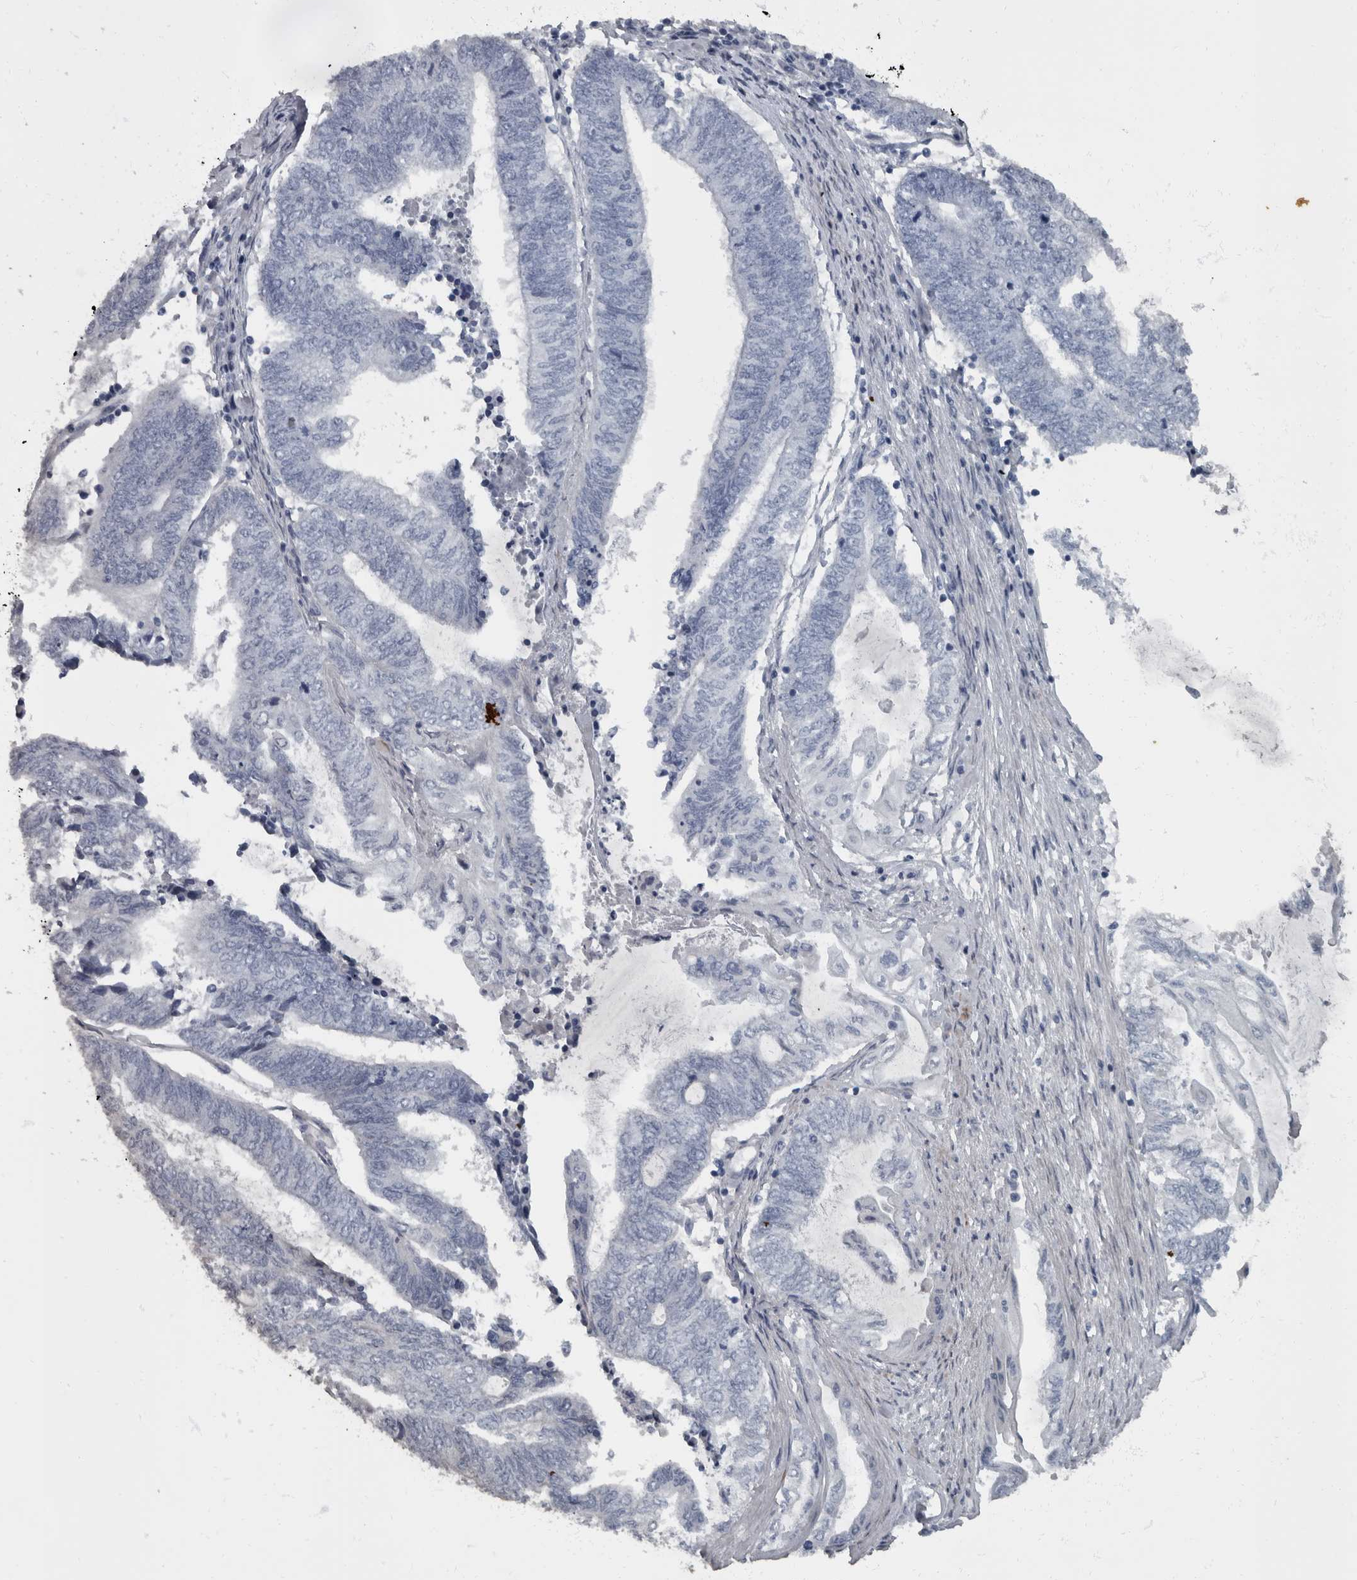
{"staining": {"intensity": "negative", "quantity": "none", "location": "none"}, "tissue": "endometrial cancer", "cell_type": "Tumor cells", "image_type": "cancer", "snomed": [{"axis": "morphology", "description": "Adenocarcinoma, NOS"}, {"axis": "topography", "description": "Uterus"}, {"axis": "topography", "description": "Endometrium"}], "caption": "Endometrial cancer (adenocarcinoma) stained for a protein using immunohistochemistry demonstrates no positivity tumor cells.", "gene": "WDR33", "patient": {"sex": "female", "age": 70}}